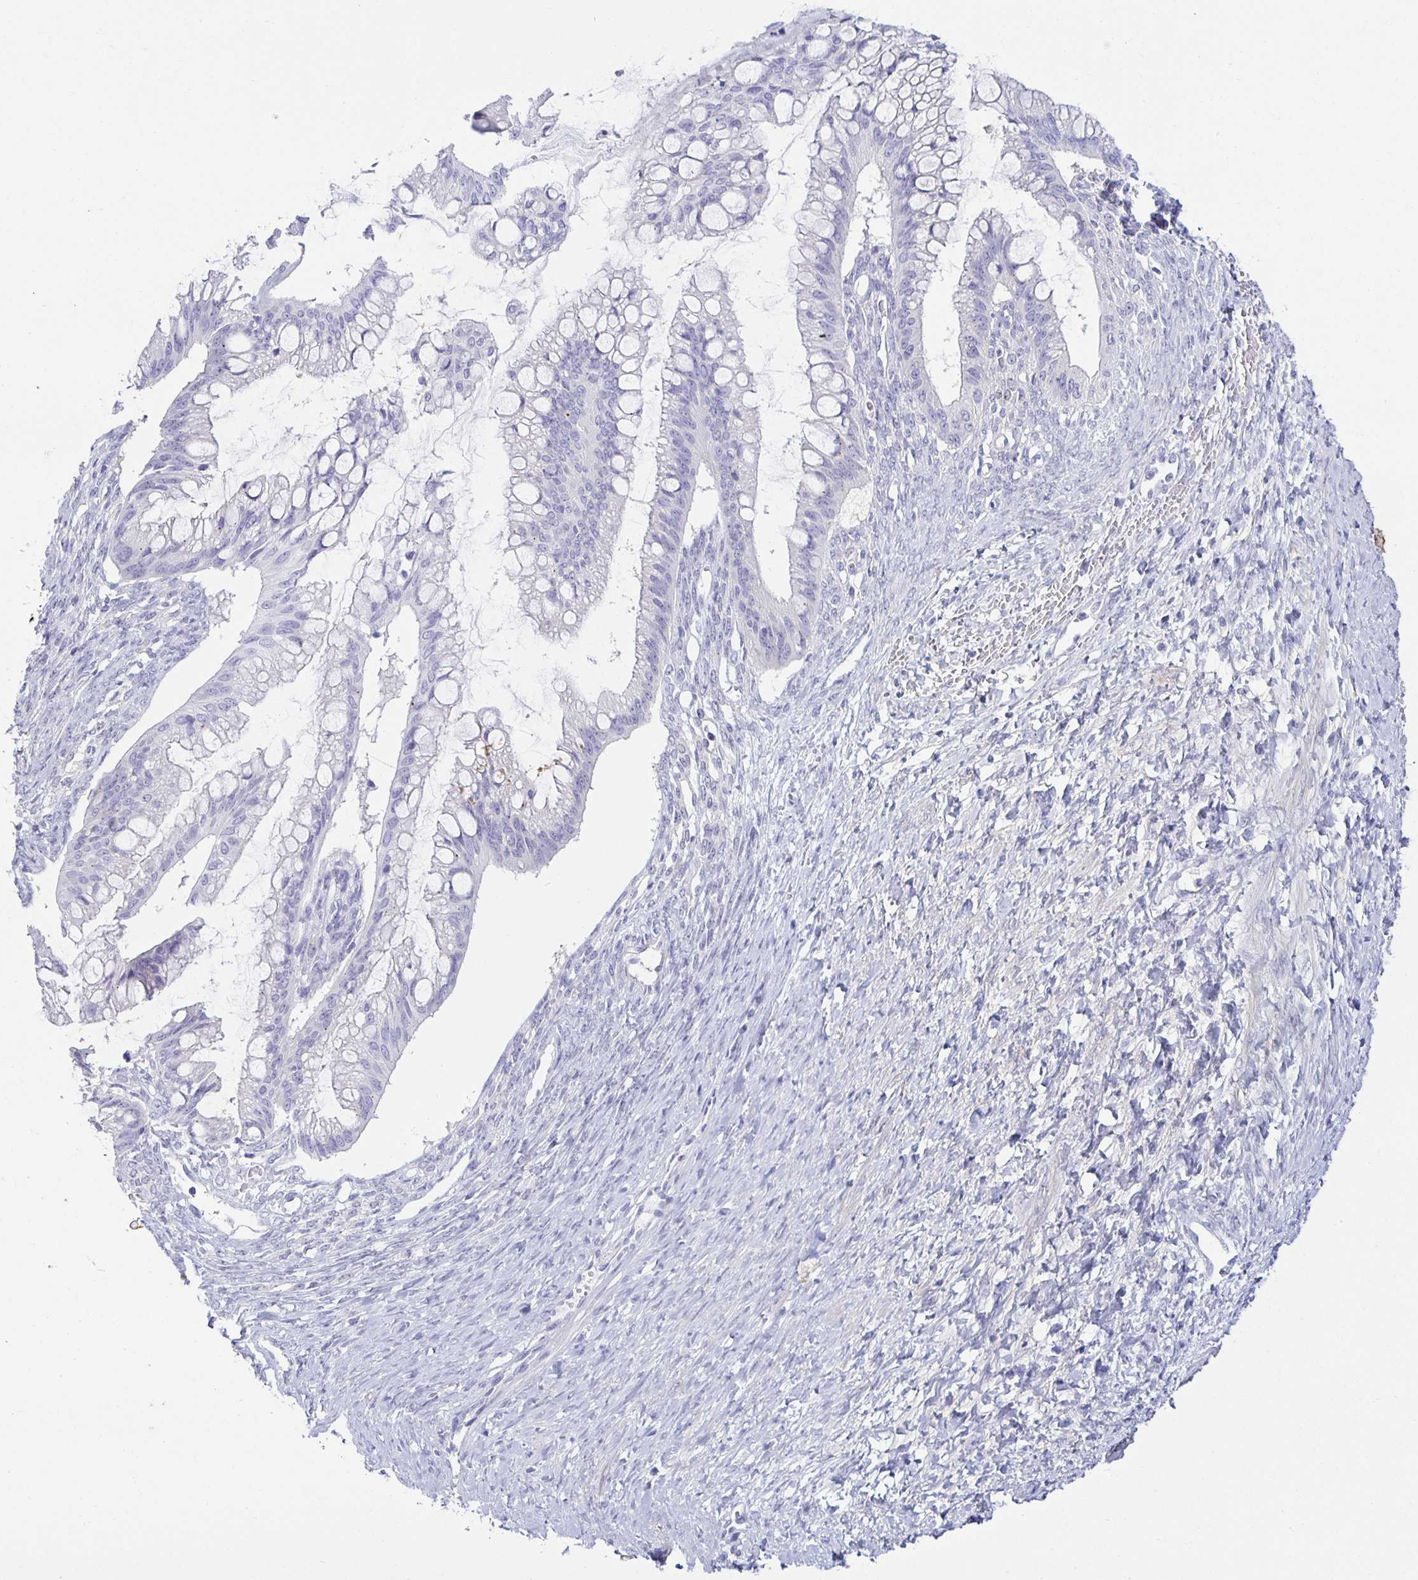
{"staining": {"intensity": "negative", "quantity": "none", "location": "none"}, "tissue": "ovarian cancer", "cell_type": "Tumor cells", "image_type": "cancer", "snomed": [{"axis": "morphology", "description": "Cystadenocarcinoma, mucinous, NOS"}, {"axis": "topography", "description": "Ovary"}], "caption": "IHC histopathology image of neoplastic tissue: human ovarian cancer stained with DAB displays no significant protein expression in tumor cells. (Brightfield microscopy of DAB (3,3'-diaminobenzidine) IHC at high magnification).", "gene": "MON2", "patient": {"sex": "female", "age": 73}}